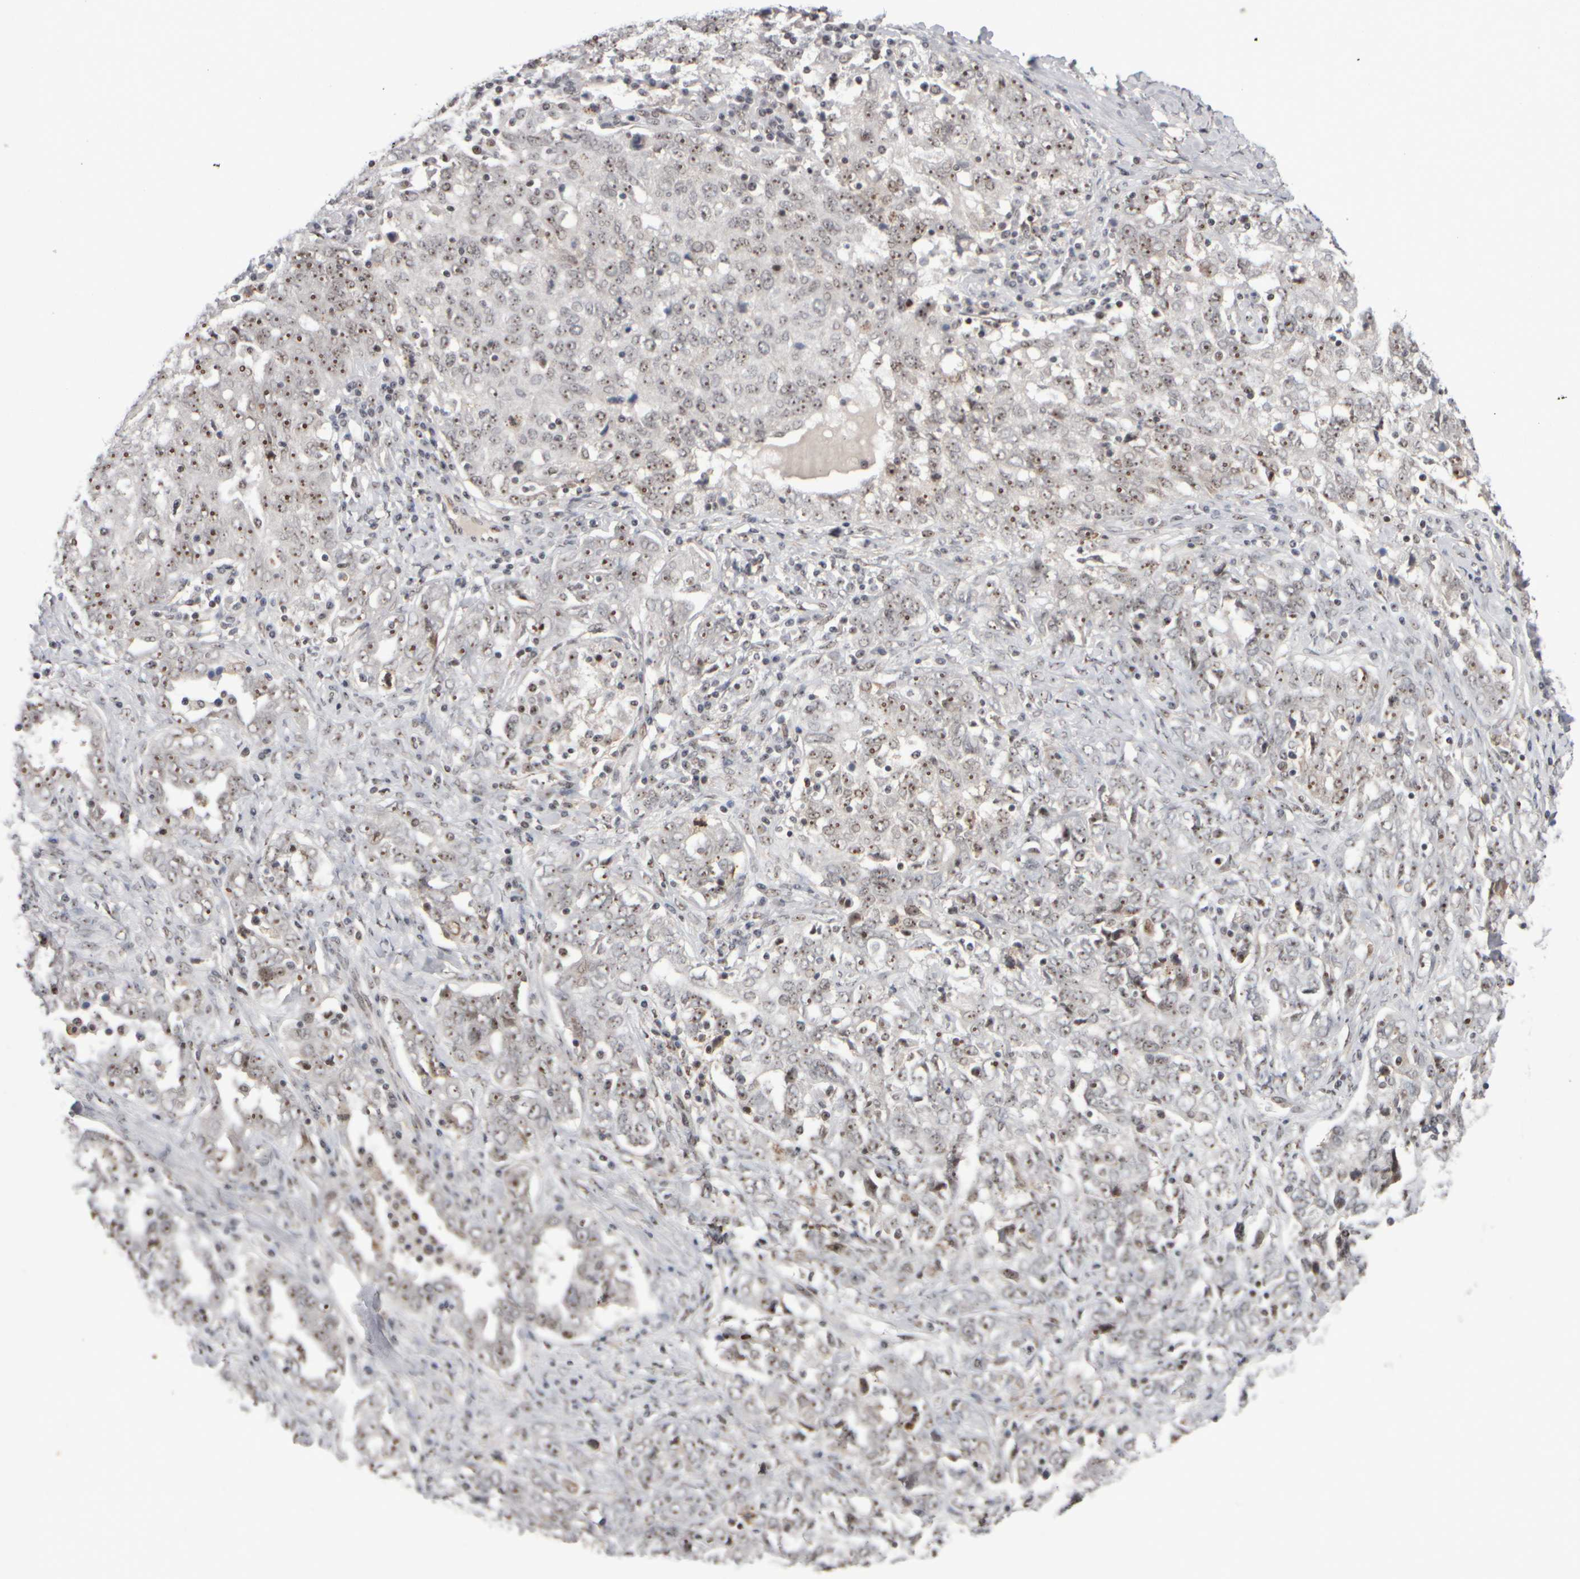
{"staining": {"intensity": "weak", "quantity": ">75%", "location": "nuclear"}, "tissue": "ovarian cancer", "cell_type": "Tumor cells", "image_type": "cancer", "snomed": [{"axis": "morphology", "description": "Carcinoma, endometroid"}, {"axis": "topography", "description": "Ovary"}], "caption": "Immunohistochemical staining of ovarian cancer demonstrates low levels of weak nuclear expression in approximately >75% of tumor cells.", "gene": "SURF6", "patient": {"sex": "female", "age": 62}}